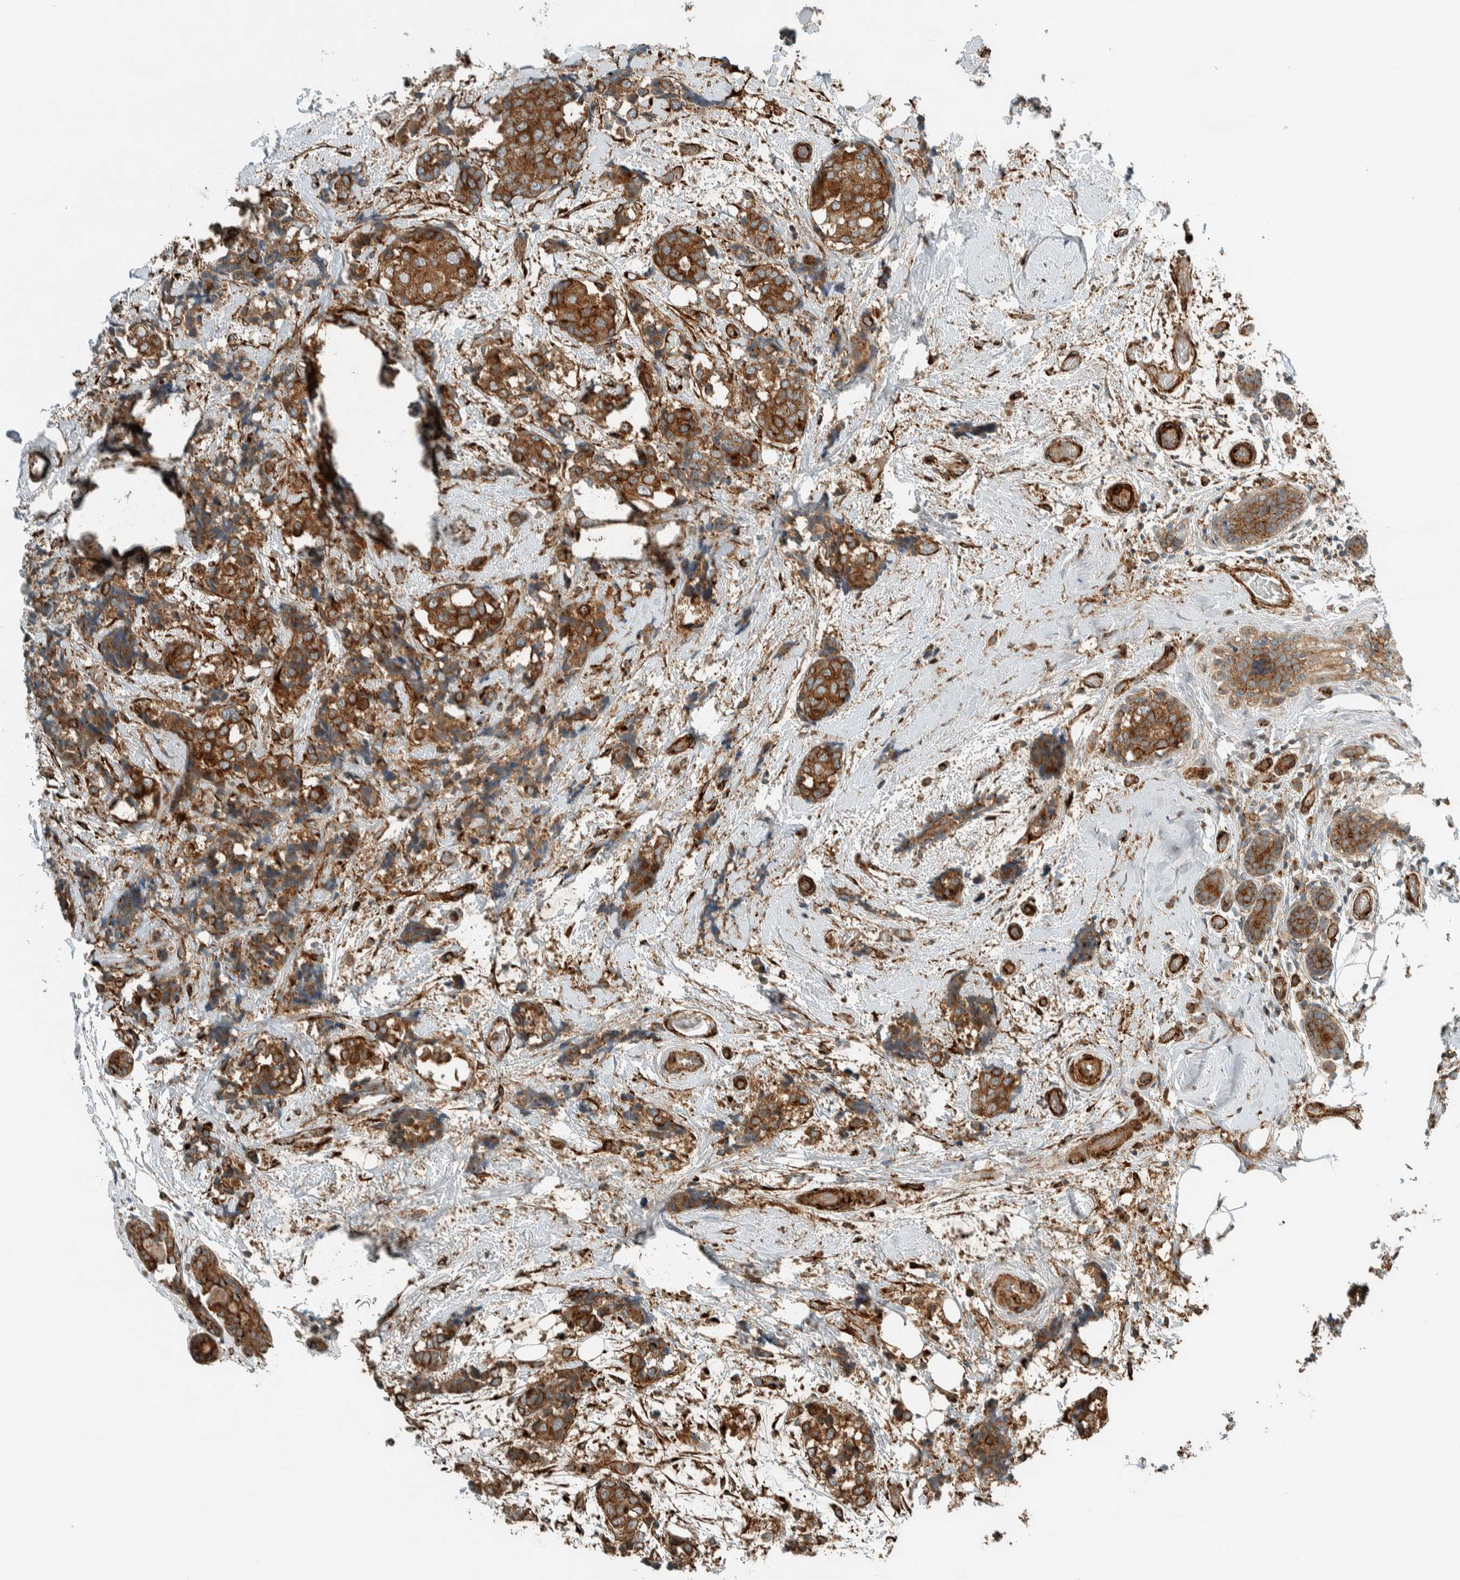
{"staining": {"intensity": "moderate", "quantity": ">75%", "location": "cytoplasmic/membranous"}, "tissue": "breast cancer", "cell_type": "Tumor cells", "image_type": "cancer", "snomed": [{"axis": "morphology", "description": "Normal tissue, NOS"}, {"axis": "morphology", "description": "Duct carcinoma"}, {"axis": "topography", "description": "Breast"}], "caption": "A brown stain labels moderate cytoplasmic/membranous positivity of a protein in human breast cancer (intraductal carcinoma) tumor cells.", "gene": "EXOC7", "patient": {"sex": "female", "age": 43}}